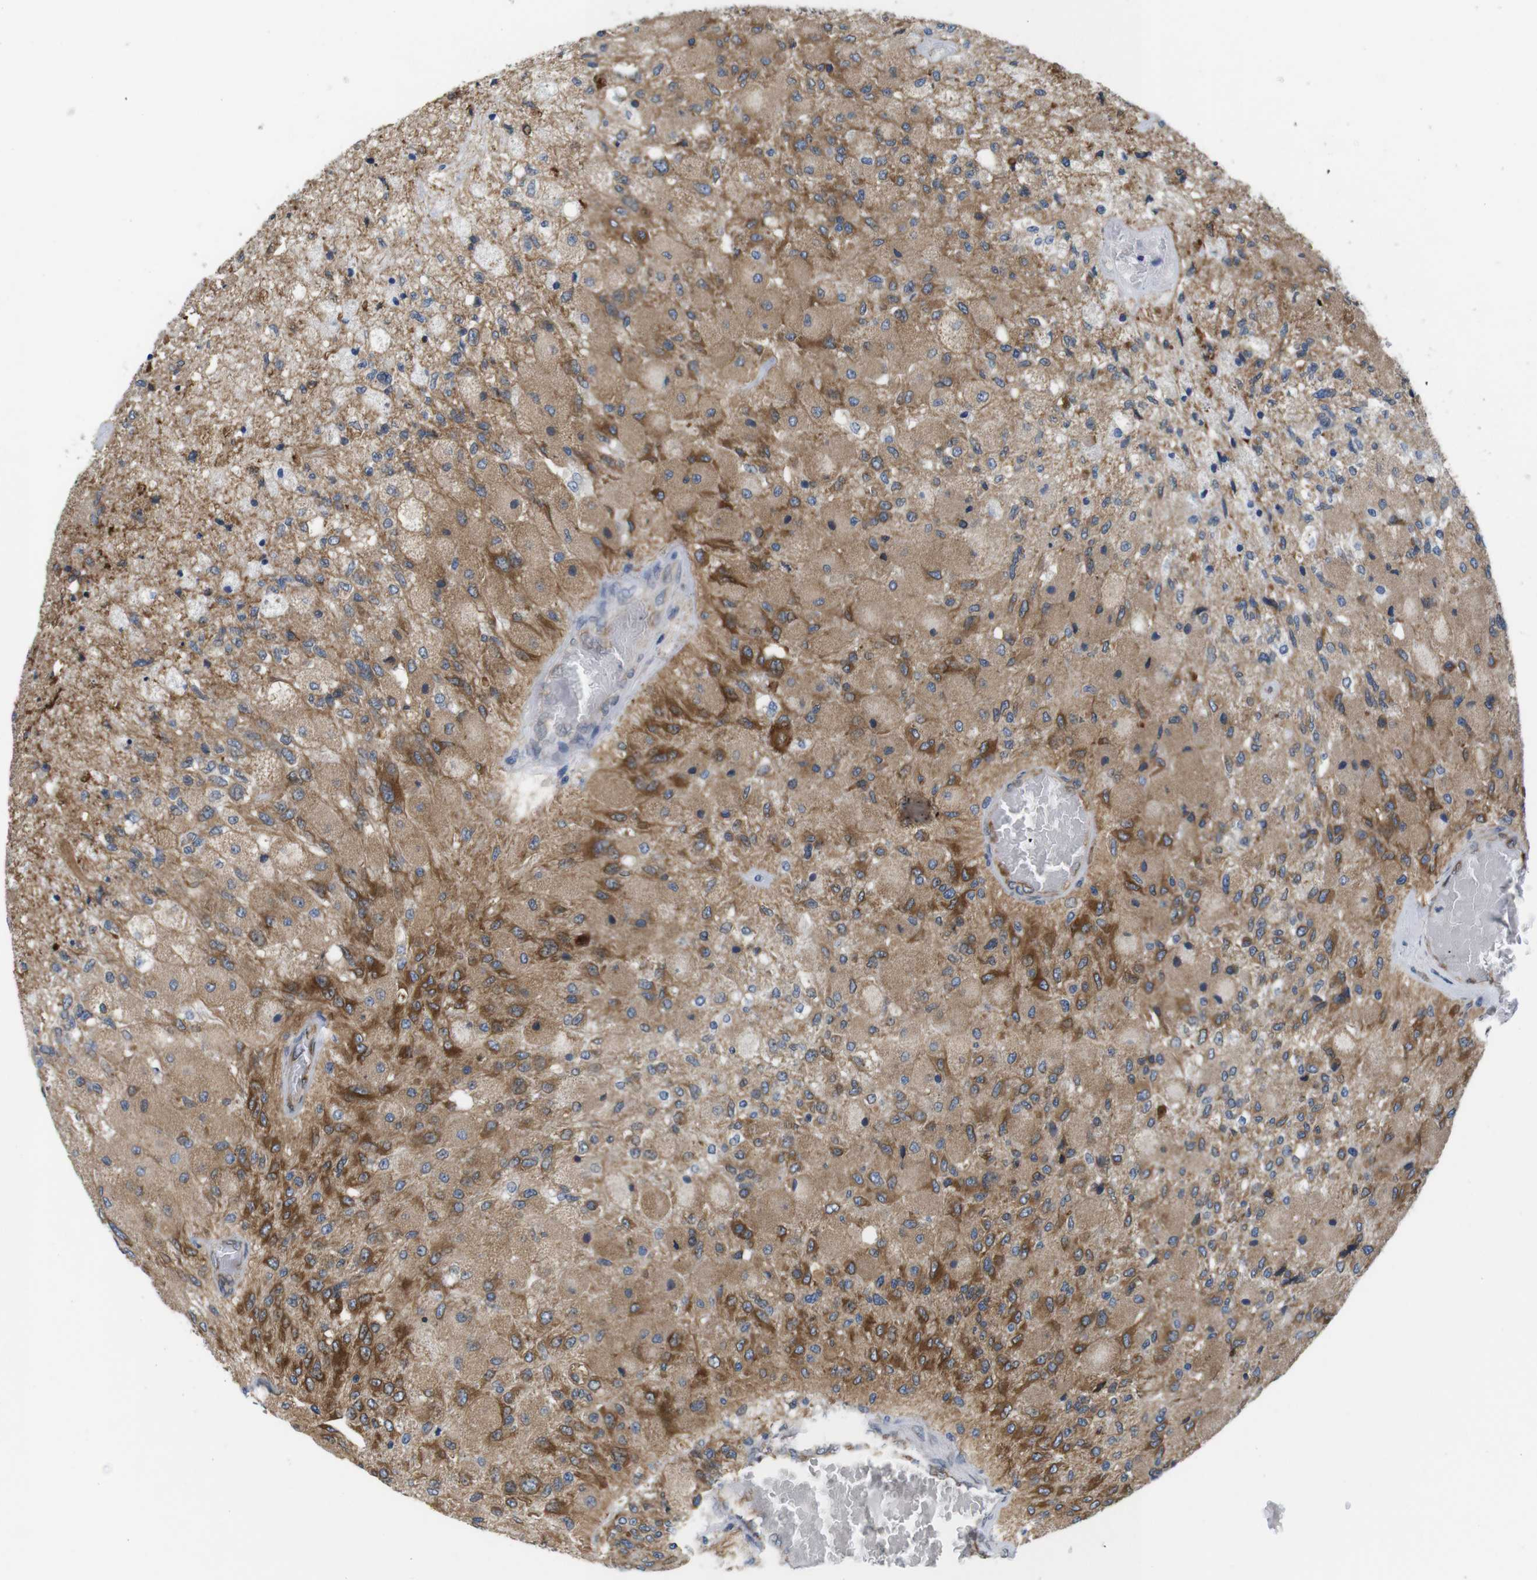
{"staining": {"intensity": "moderate", "quantity": ">75%", "location": "cytoplasmic/membranous"}, "tissue": "glioma", "cell_type": "Tumor cells", "image_type": "cancer", "snomed": [{"axis": "morphology", "description": "Normal tissue, NOS"}, {"axis": "morphology", "description": "Glioma, malignant, High grade"}, {"axis": "topography", "description": "Cerebral cortex"}], "caption": "There is medium levels of moderate cytoplasmic/membranous expression in tumor cells of glioma, as demonstrated by immunohistochemical staining (brown color).", "gene": "HACD3", "patient": {"sex": "male", "age": 77}}